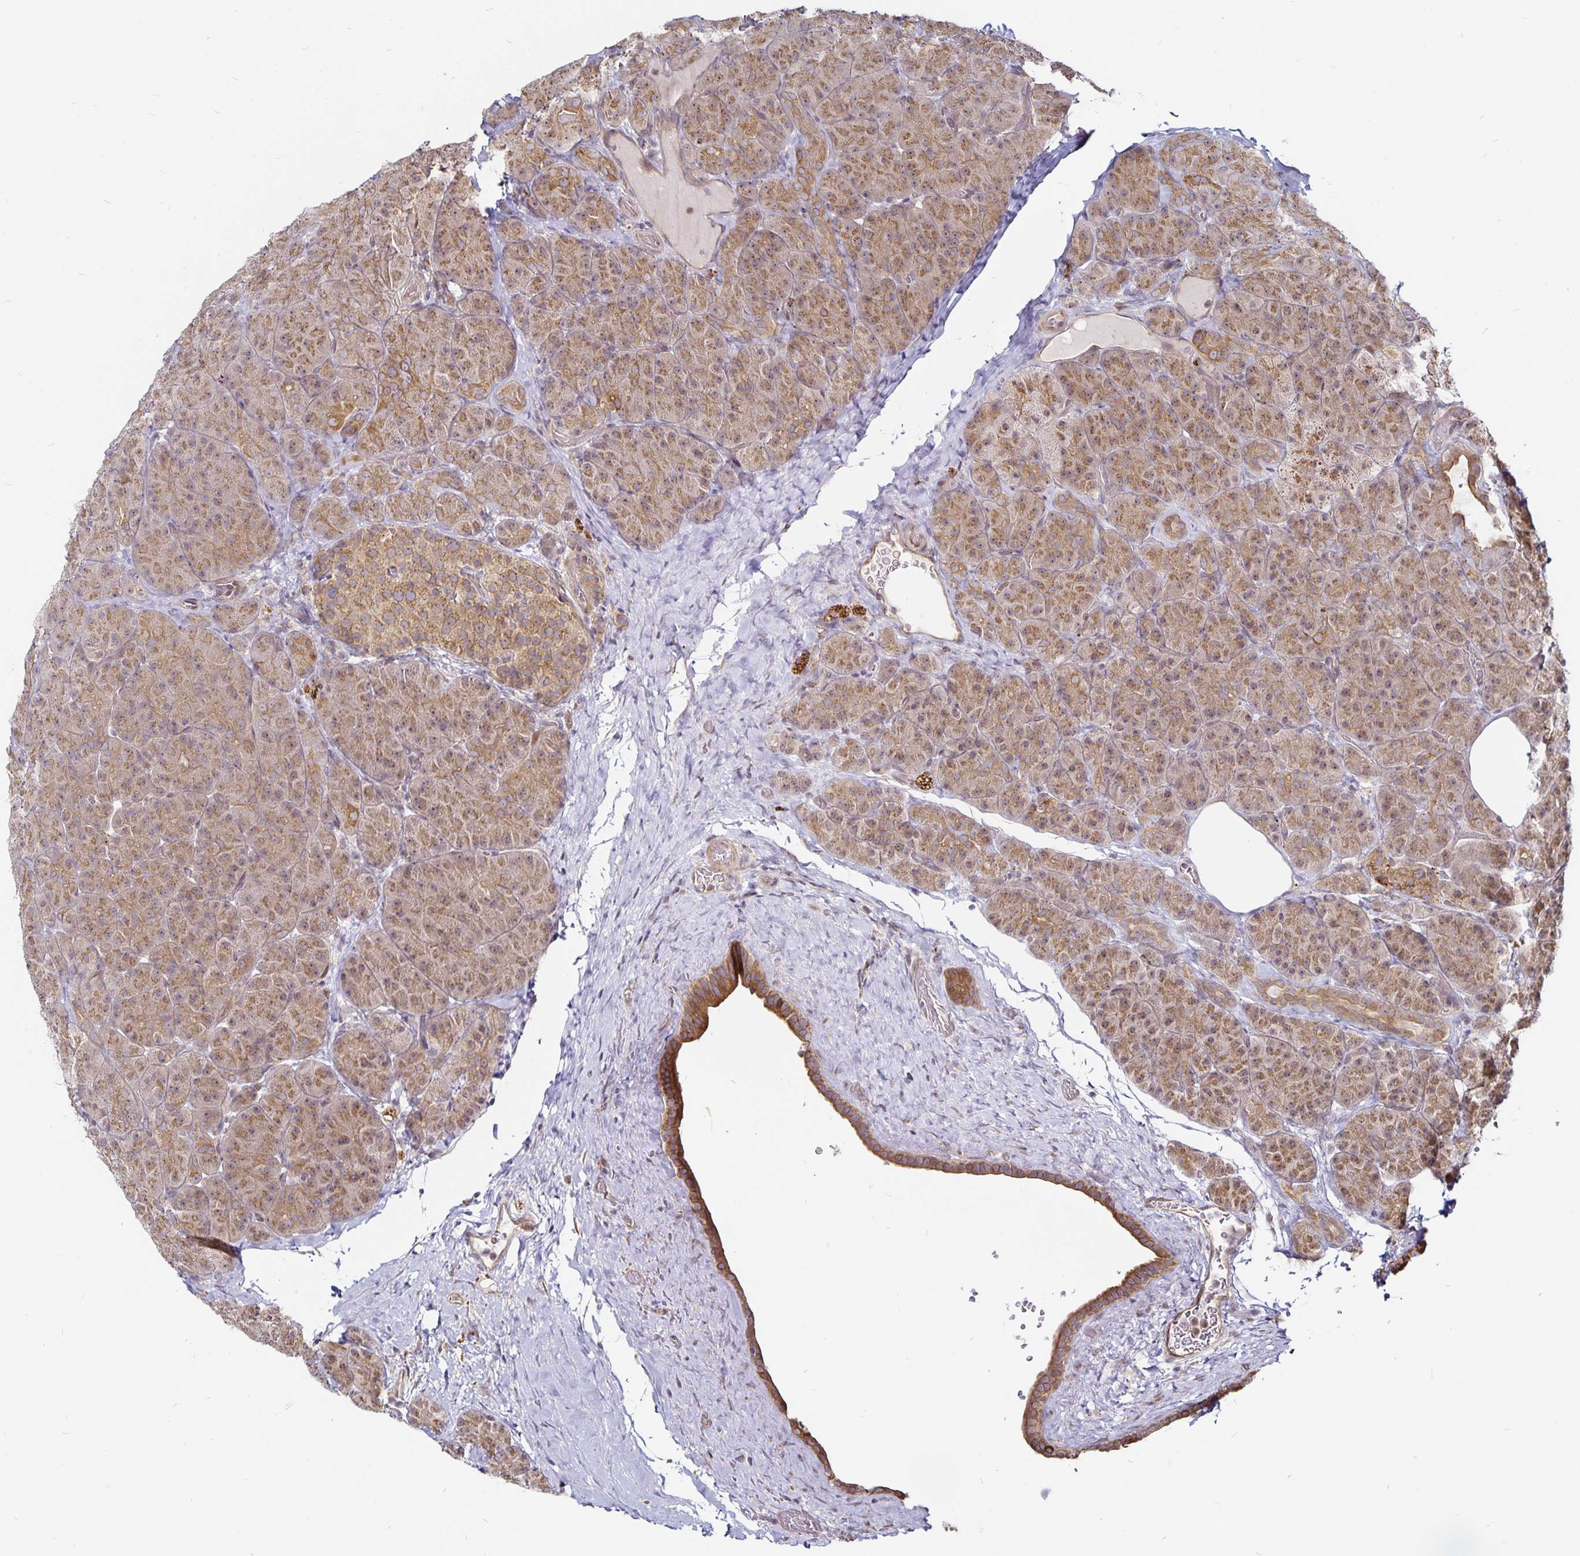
{"staining": {"intensity": "moderate", "quantity": ">75%", "location": "cytoplasmic/membranous,nuclear"}, "tissue": "pancreas", "cell_type": "Exocrine glandular cells", "image_type": "normal", "snomed": [{"axis": "morphology", "description": "Normal tissue, NOS"}, {"axis": "topography", "description": "Pancreas"}], "caption": "Pancreas stained with immunohistochemistry (IHC) demonstrates moderate cytoplasmic/membranous,nuclear expression in approximately >75% of exocrine glandular cells. (Stains: DAB in brown, nuclei in blue, Microscopy: brightfield microscopy at high magnification).", "gene": "CYP27A1", "patient": {"sex": "male", "age": 57}}